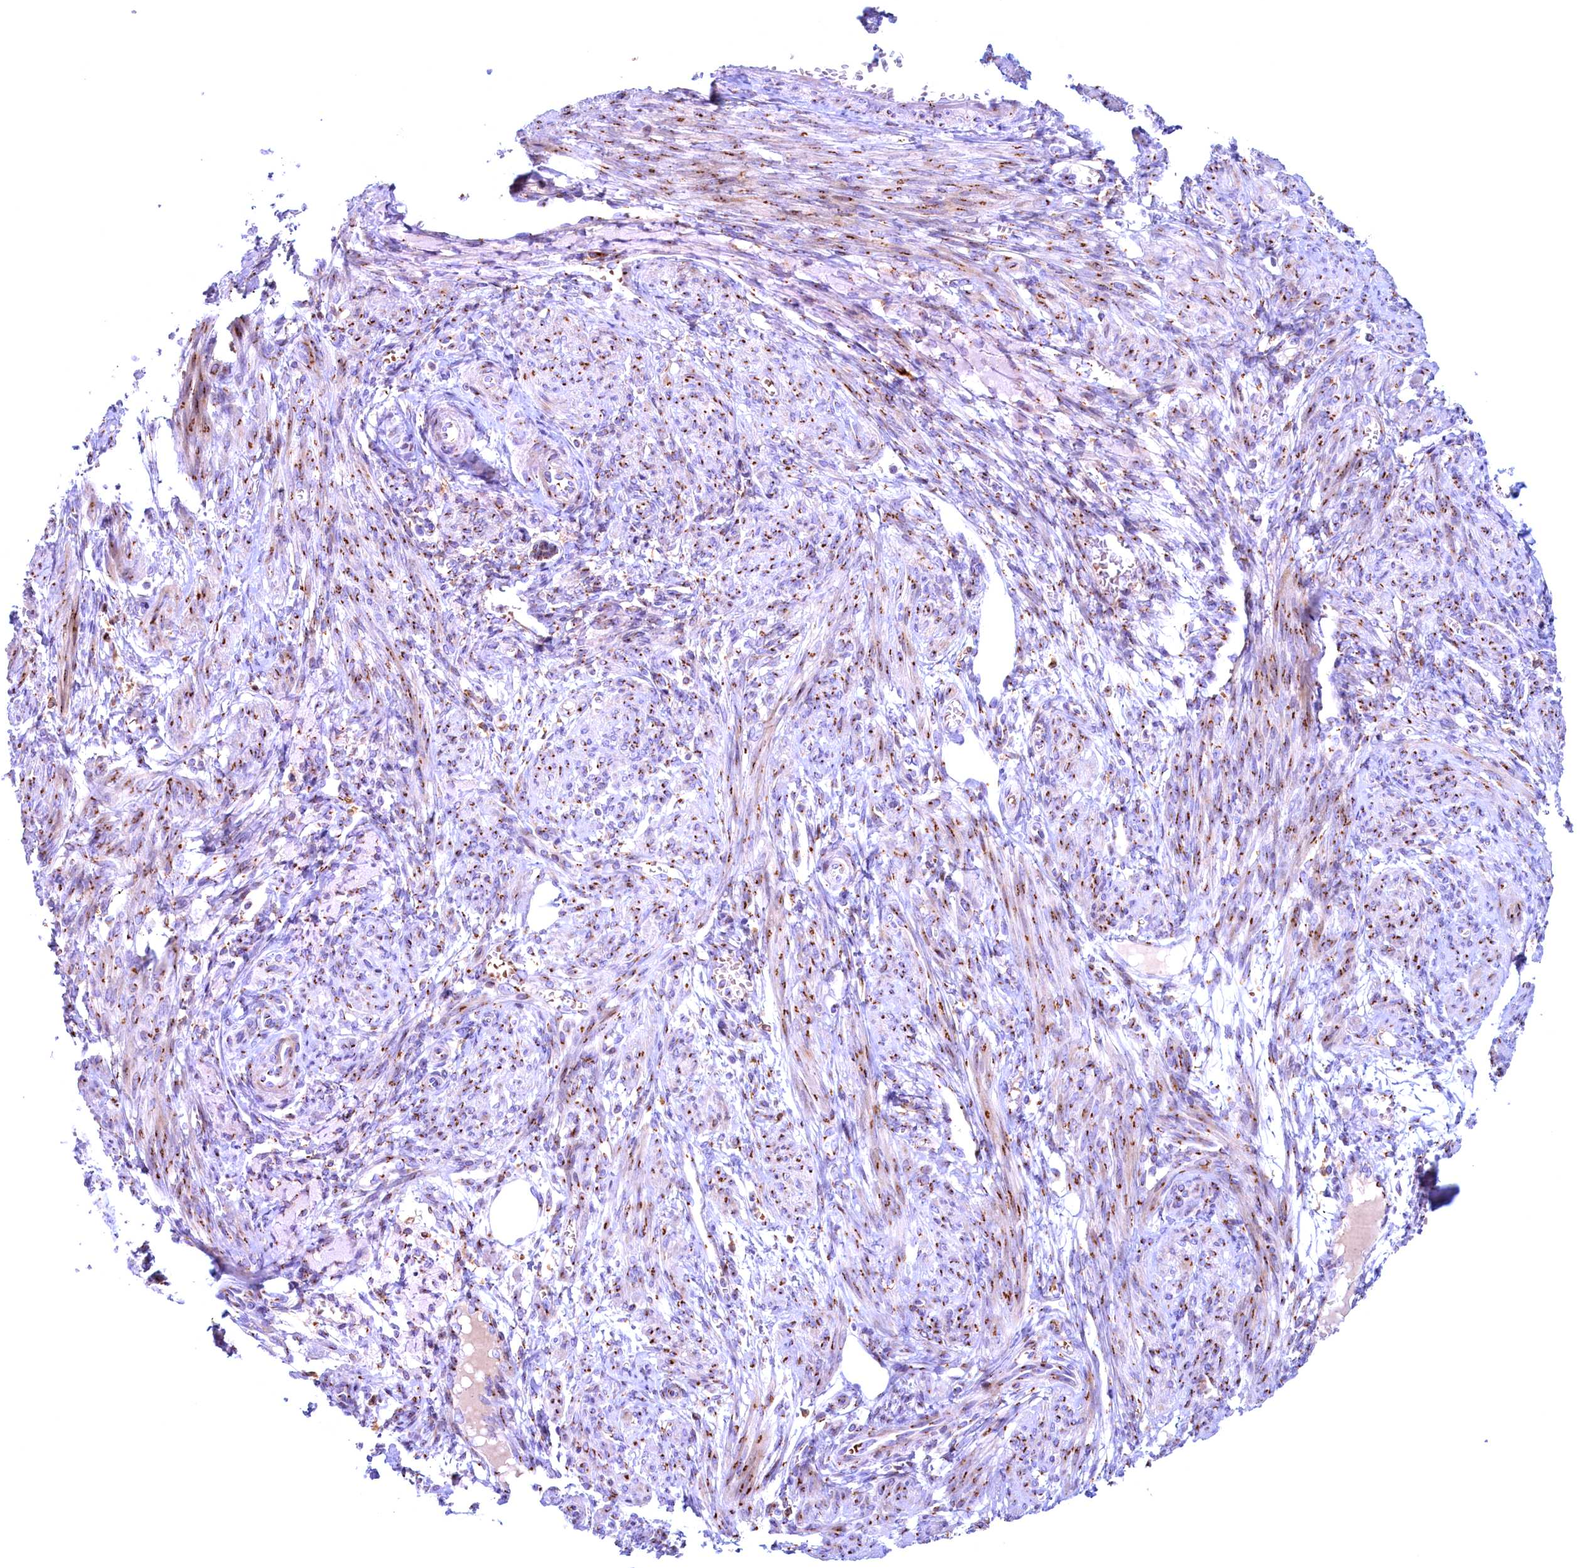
{"staining": {"intensity": "moderate", "quantity": "25%-75%", "location": "cytoplasmic/membranous"}, "tissue": "smooth muscle", "cell_type": "Smooth muscle cells", "image_type": "normal", "snomed": [{"axis": "morphology", "description": "Normal tissue, NOS"}, {"axis": "topography", "description": "Smooth muscle"}], "caption": "Moderate cytoplasmic/membranous positivity for a protein is identified in approximately 25%-75% of smooth muscle cells of benign smooth muscle using immunohistochemistry (IHC).", "gene": "BLVRB", "patient": {"sex": "female", "age": 39}}